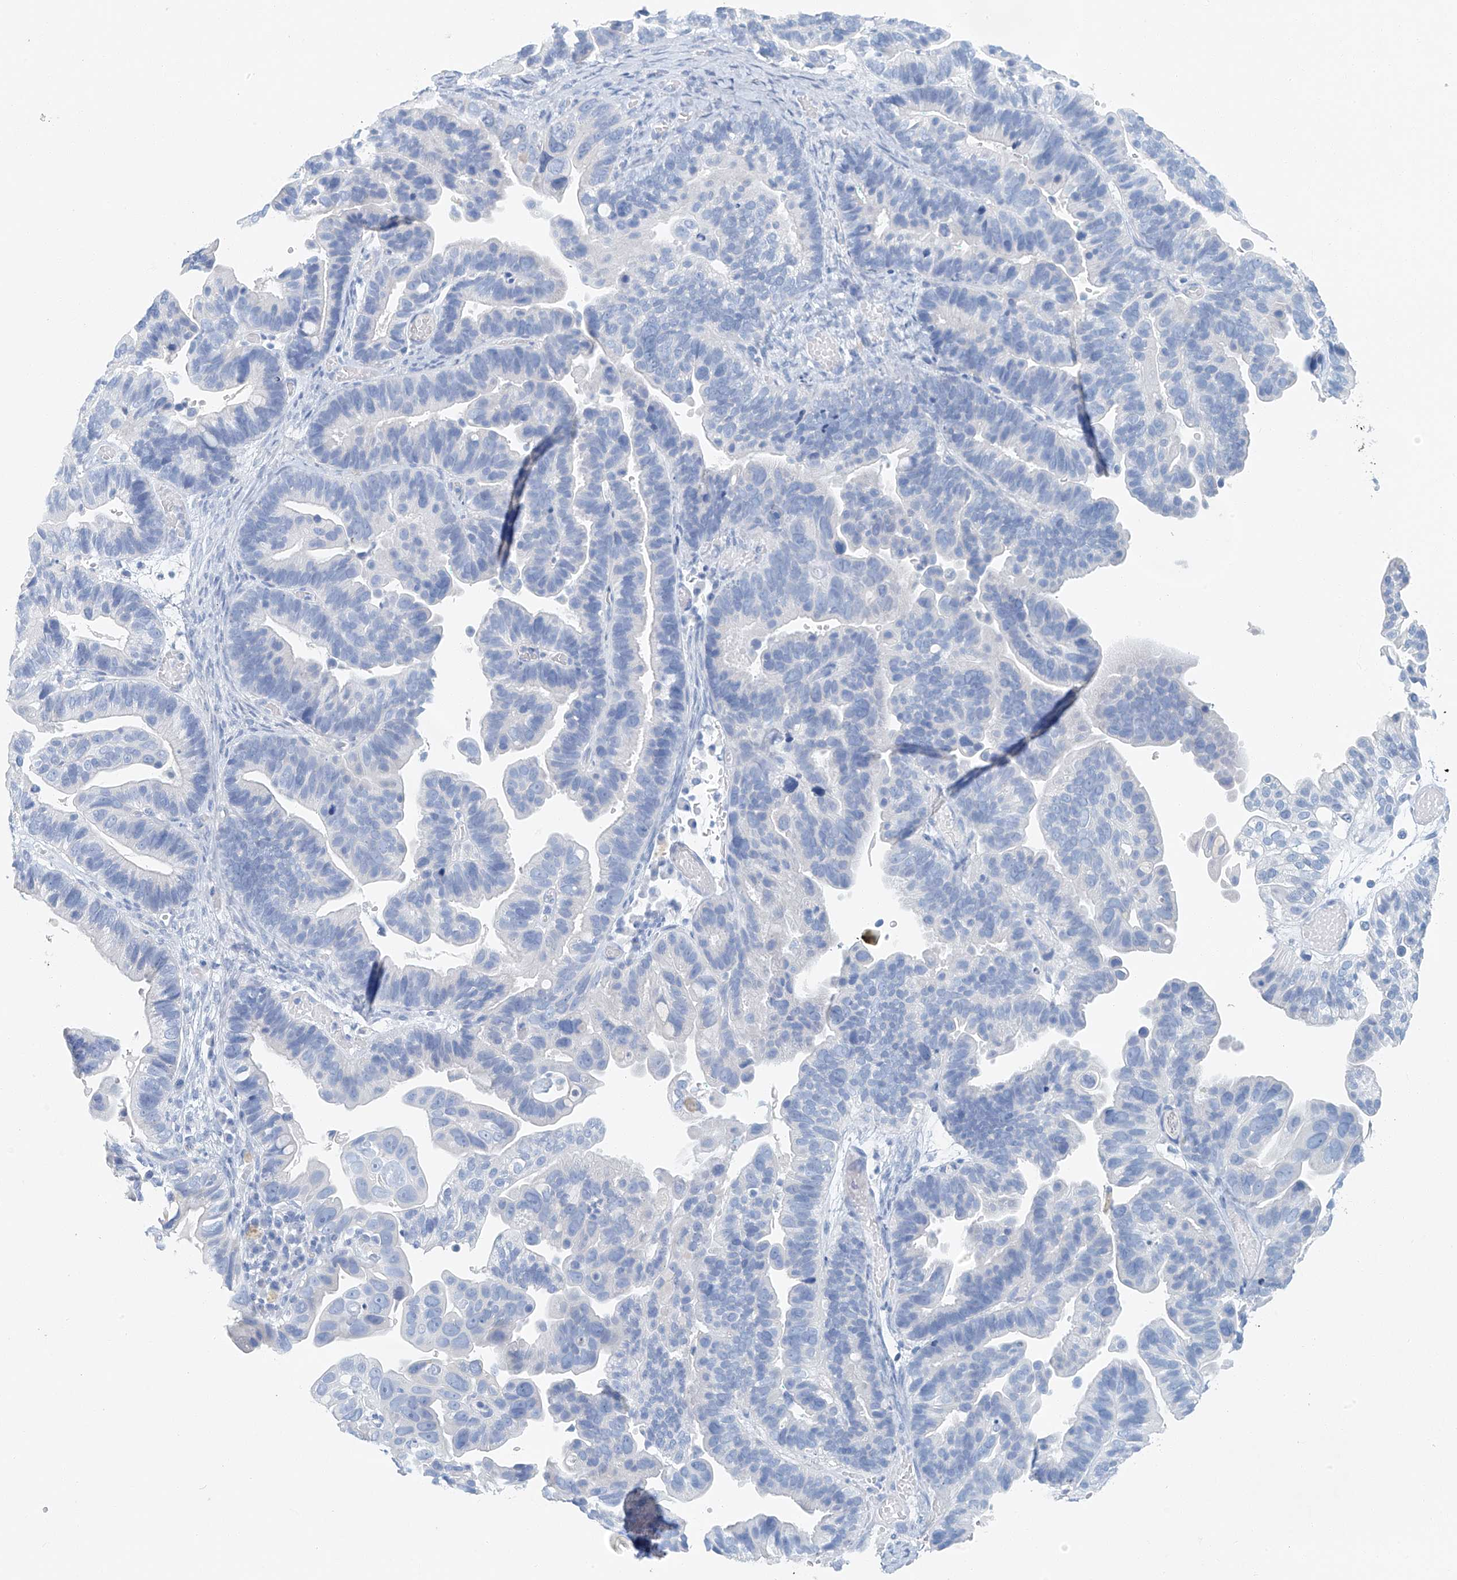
{"staining": {"intensity": "negative", "quantity": "none", "location": "none"}, "tissue": "ovarian cancer", "cell_type": "Tumor cells", "image_type": "cancer", "snomed": [{"axis": "morphology", "description": "Cystadenocarcinoma, serous, NOS"}, {"axis": "topography", "description": "Ovary"}], "caption": "DAB immunohistochemical staining of ovarian cancer reveals no significant staining in tumor cells. The staining is performed using DAB brown chromogen with nuclei counter-stained in using hematoxylin.", "gene": "C1orf87", "patient": {"sex": "female", "age": 56}}